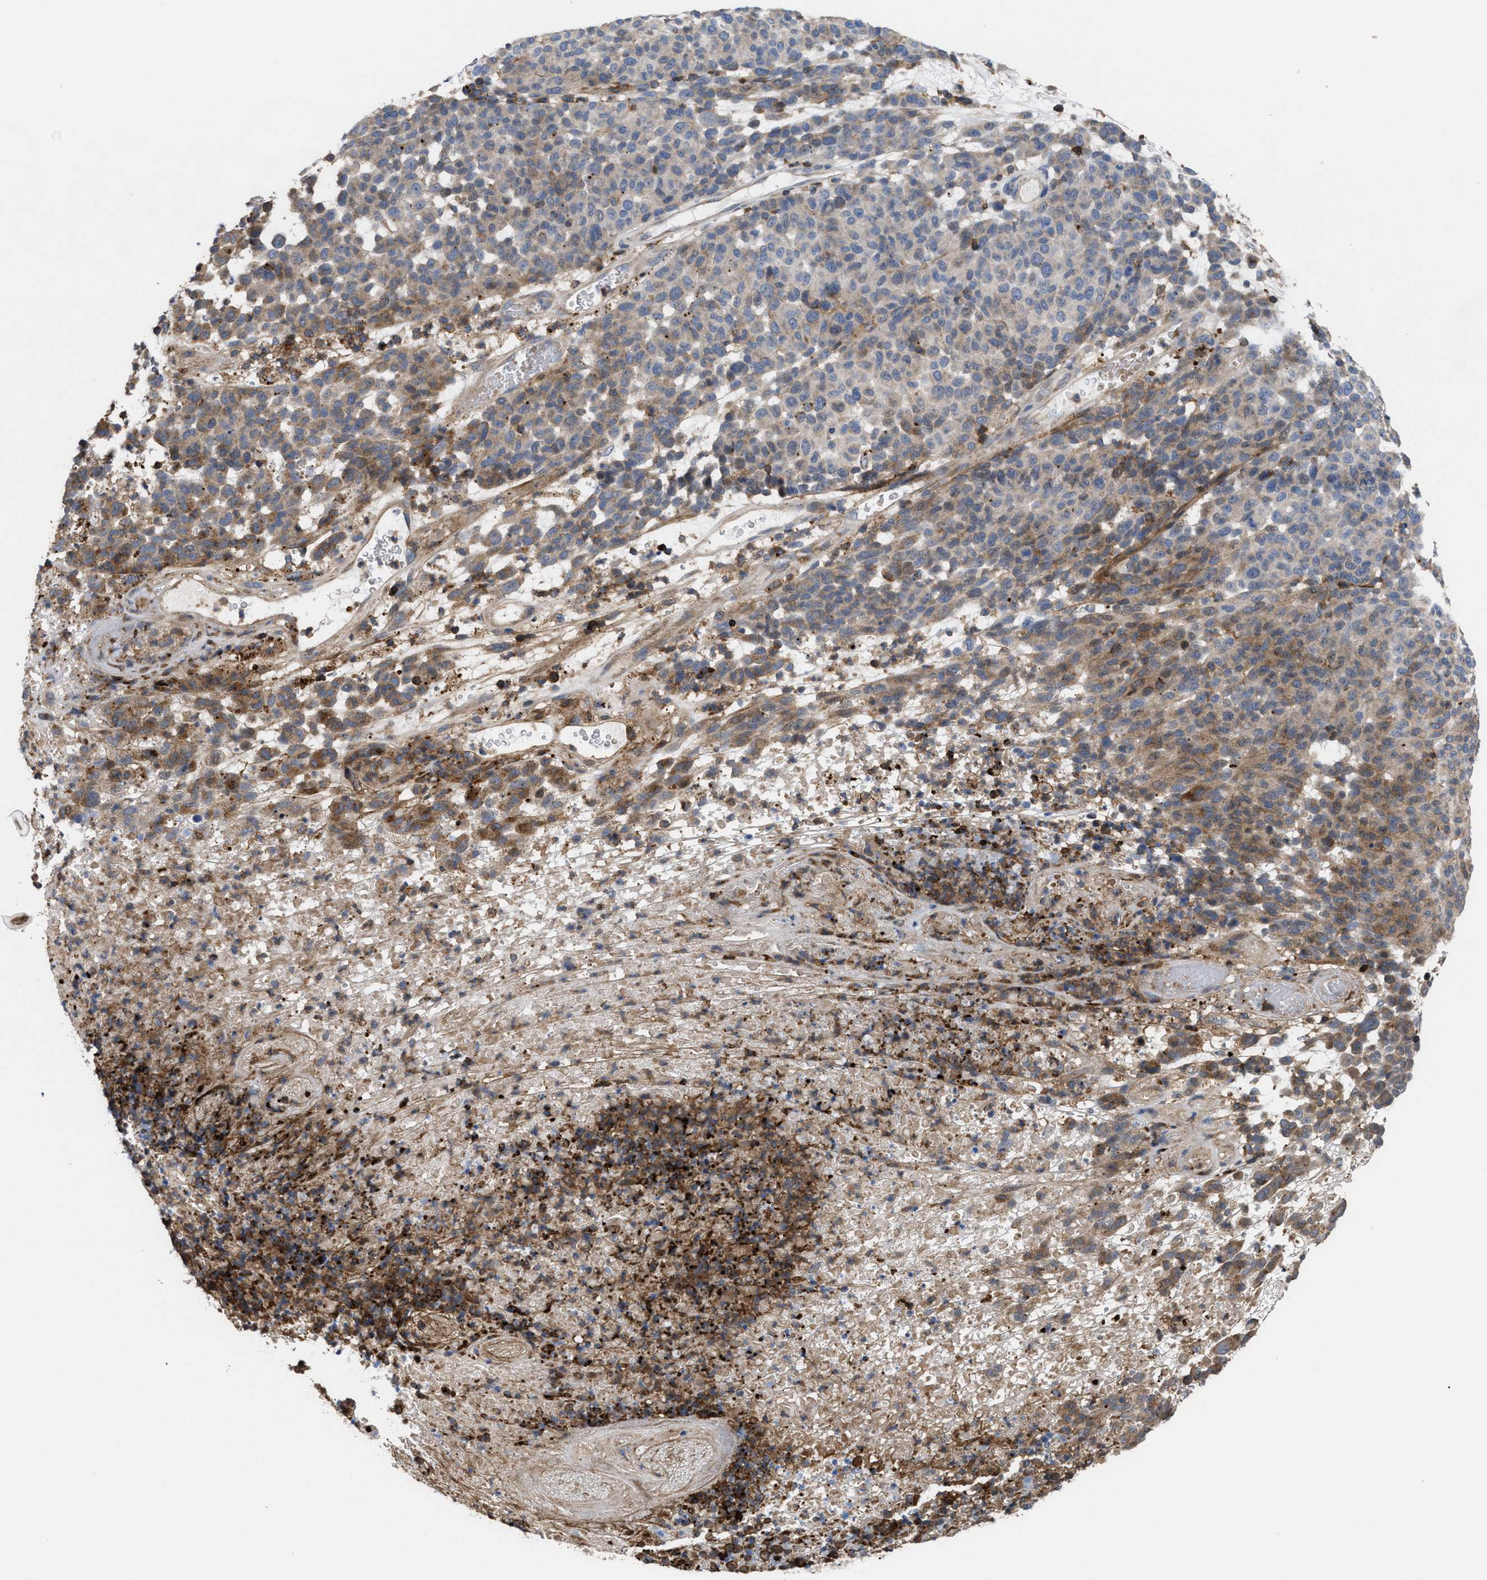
{"staining": {"intensity": "moderate", "quantity": "<25%", "location": "cytoplasmic/membranous"}, "tissue": "melanoma", "cell_type": "Tumor cells", "image_type": "cancer", "snomed": [{"axis": "morphology", "description": "Malignant melanoma, NOS"}, {"axis": "topography", "description": "Skin"}], "caption": "There is low levels of moderate cytoplasmic/membranous staining in tumor cells of malignant melanoma, as demonstrated by immunohistochemical staining (brown color).", "gene": "PTPRE", "patient": {"sex": "male", "age": 59}}